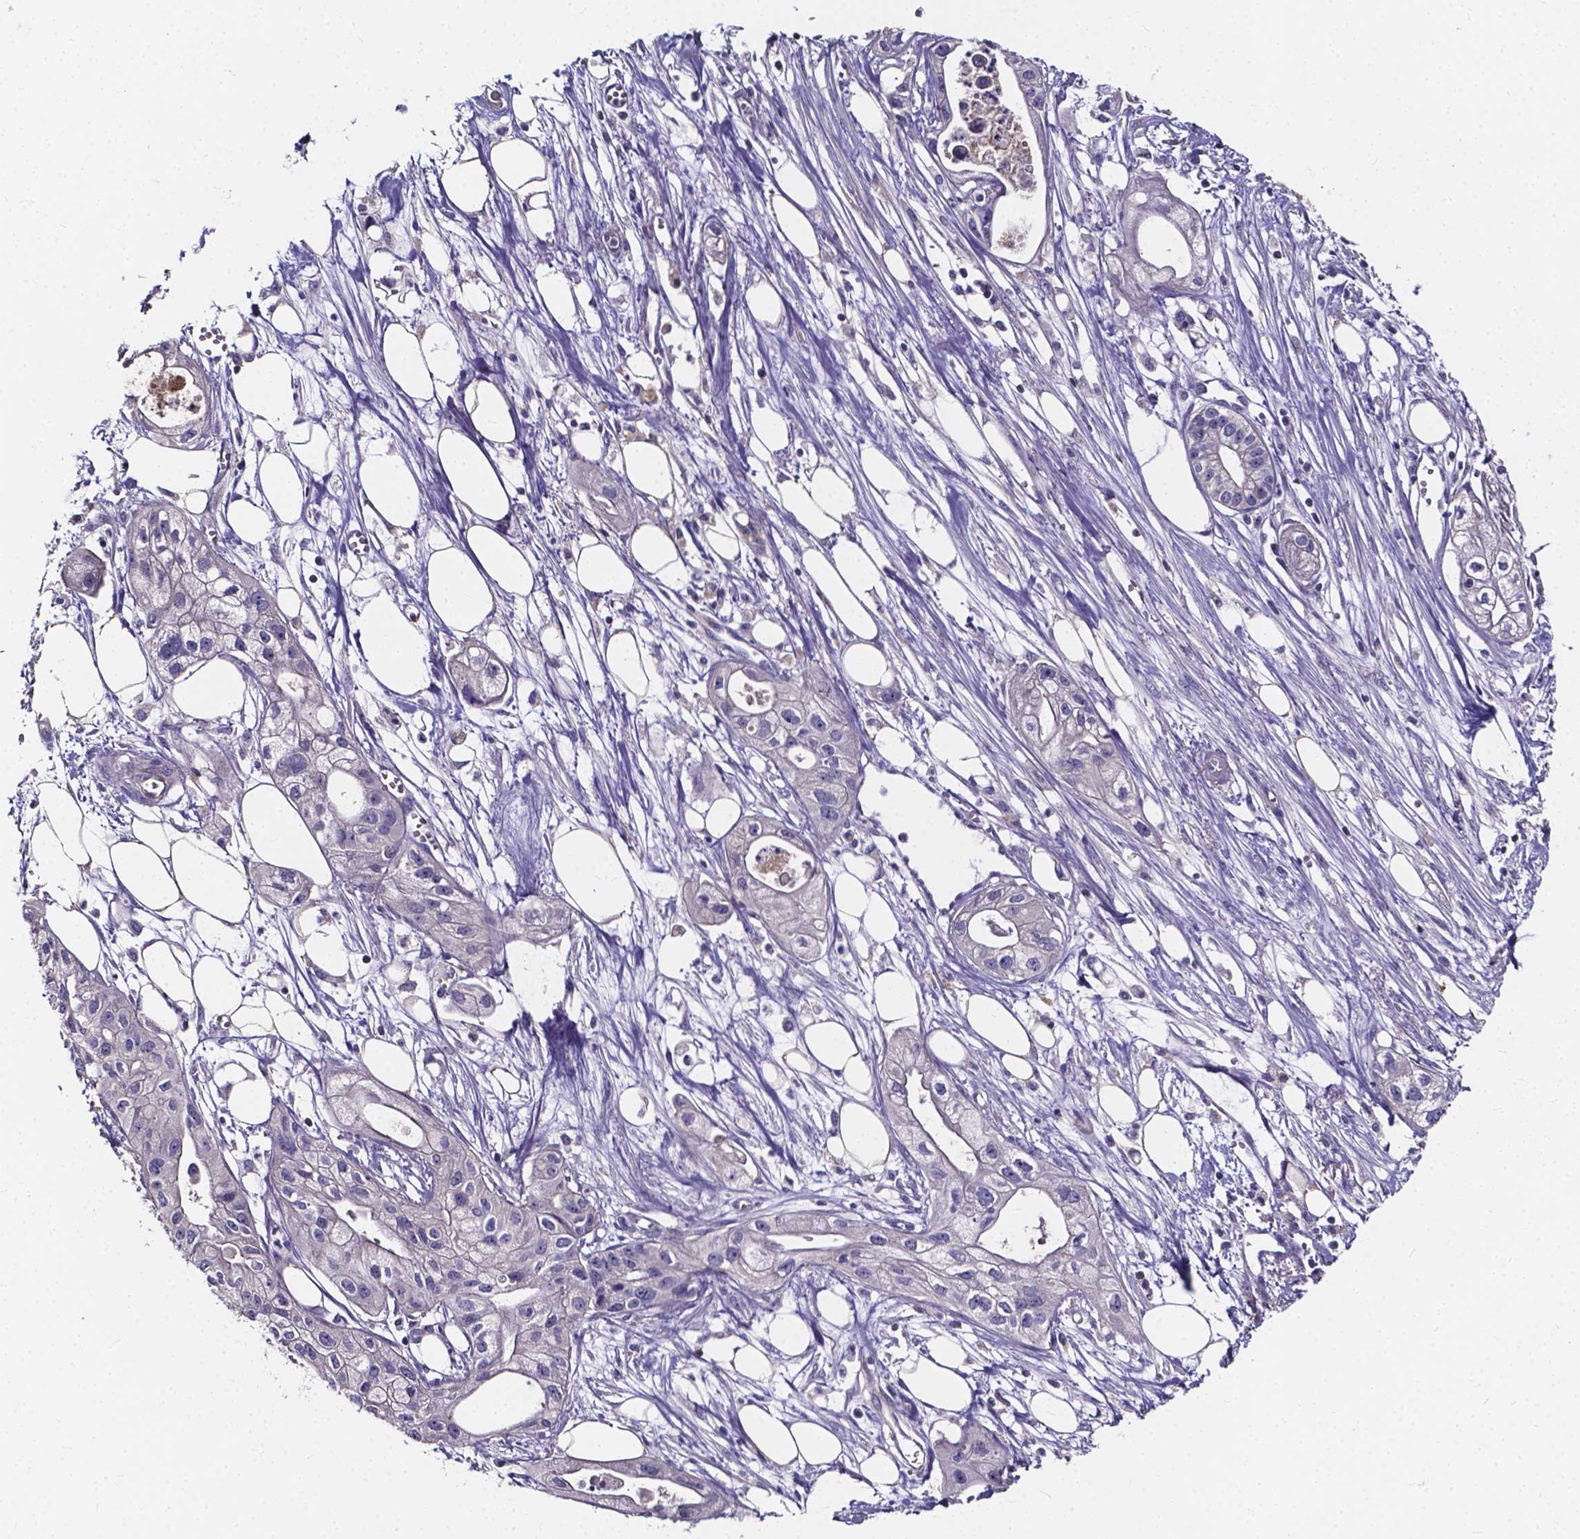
{"staining": {"intensity": "negative", "quantity": "none", "location": "none"}, "tissue": "pancreatic cancer", "cell_type": "Tumor cells", "image_type": "cancer", "snomed": [{"axis": "morphology", "description": "Adenocarcinoma, NOS"}, {"axis": "topography", "description": "Pancreas"}], "caption": "Adenocarcinoma (pancreatic) was stained to show a protein in brown. There is no significant positivity in tumor cells.", "gene": "THEMIS", "patient": {"sex": "male", "age": 70}}